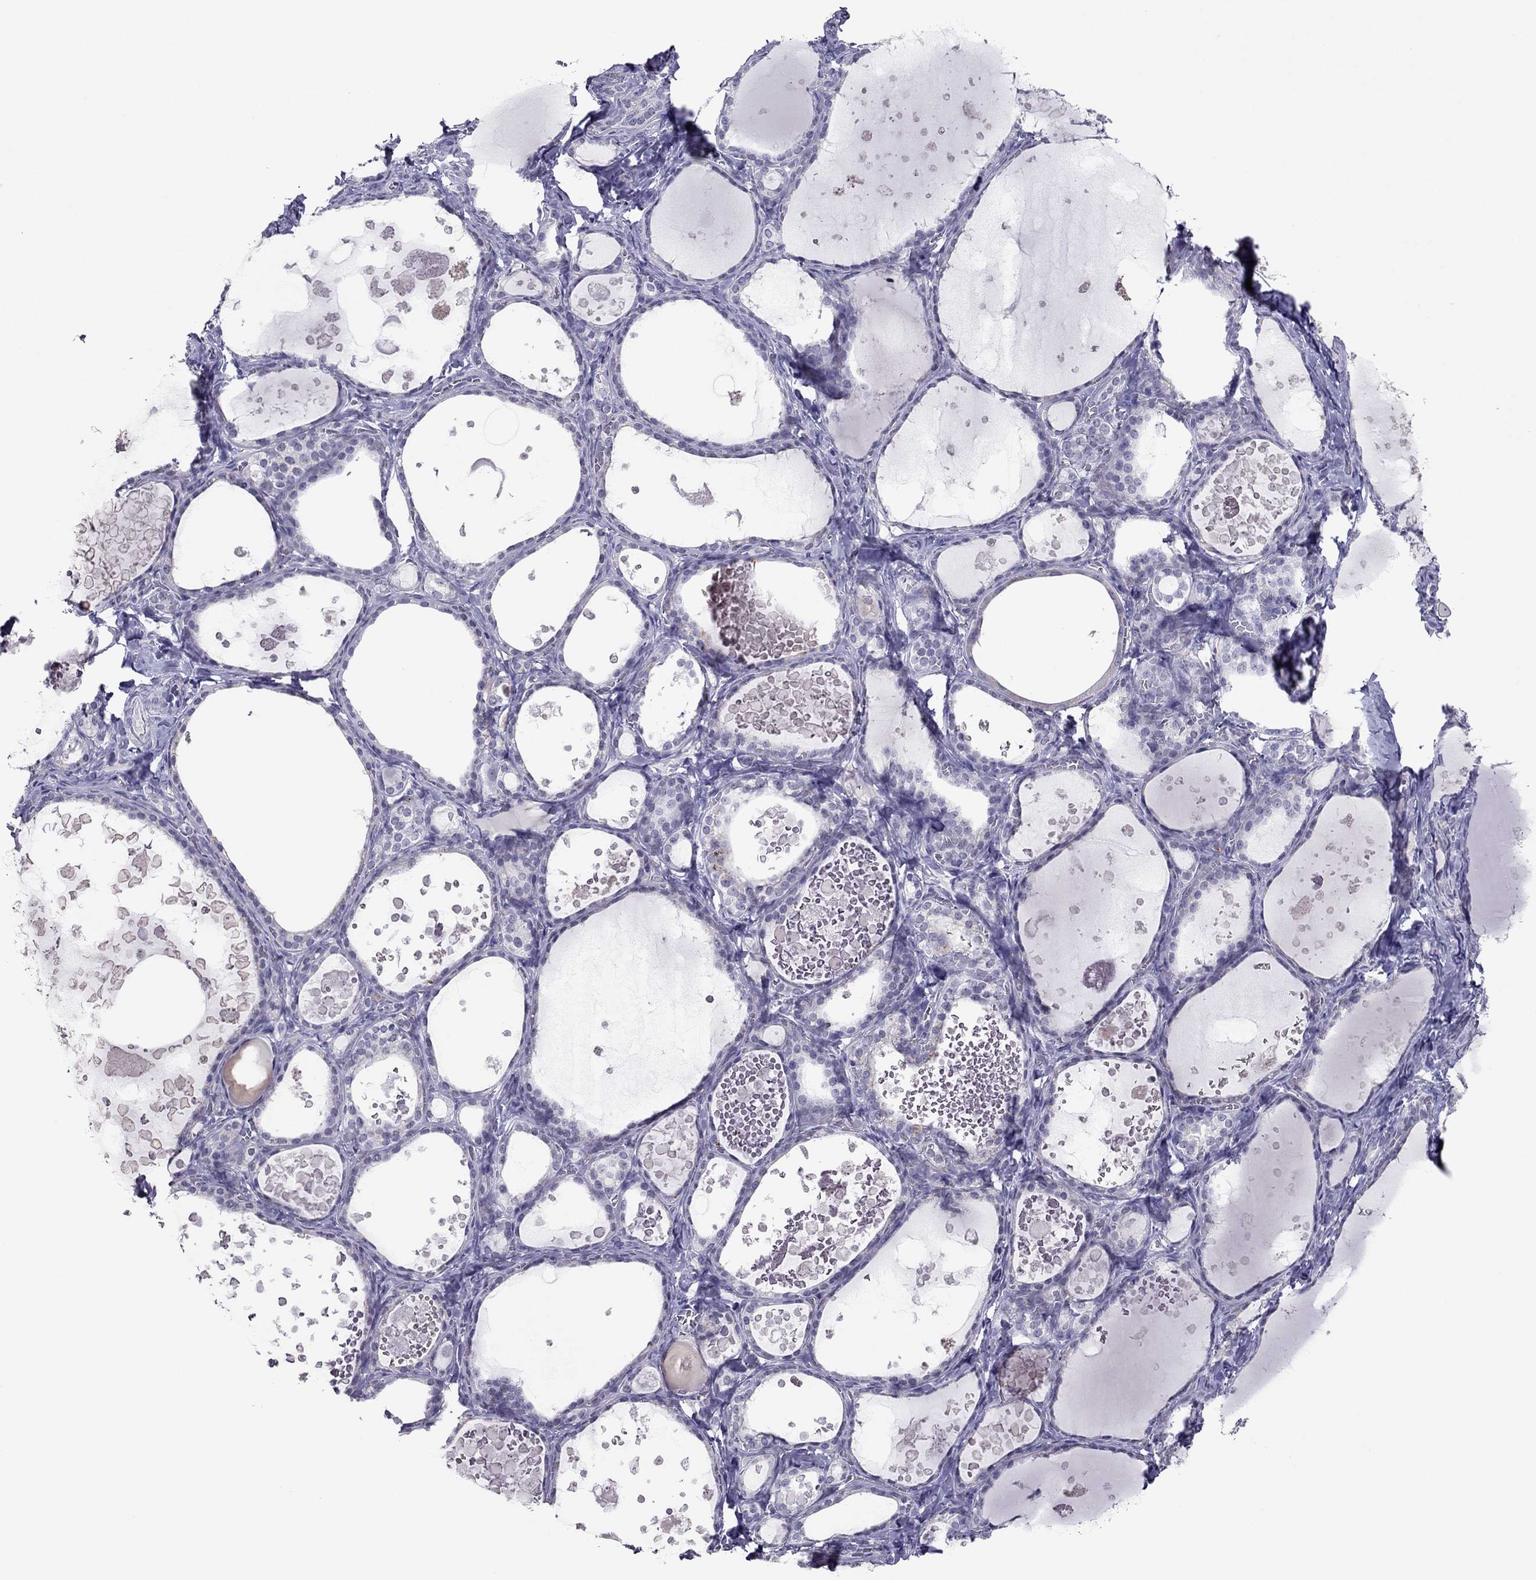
{"staining": {"intensity": "negative", "quantity": "none", "location": "none"}, "tissue": "thyroid gland", "cell_type": "Glandular cells", "image_type": "normal", "snomed": [{"axis": "morphology", "description": "Normal tissue, NOS"}, {"axis": "topography", "description": "Thyroid gland"}], "caption": "Thyroid gland was stained to show a protein in brown. There is no significant positivity in glandular cells. (DAB (3,3'-diaminobenzidine) immunohistochemistry (IHC) with hematoxylin counter stain).", "gene": "RGS8", "patient": {"sex": "female", "age": 56}}